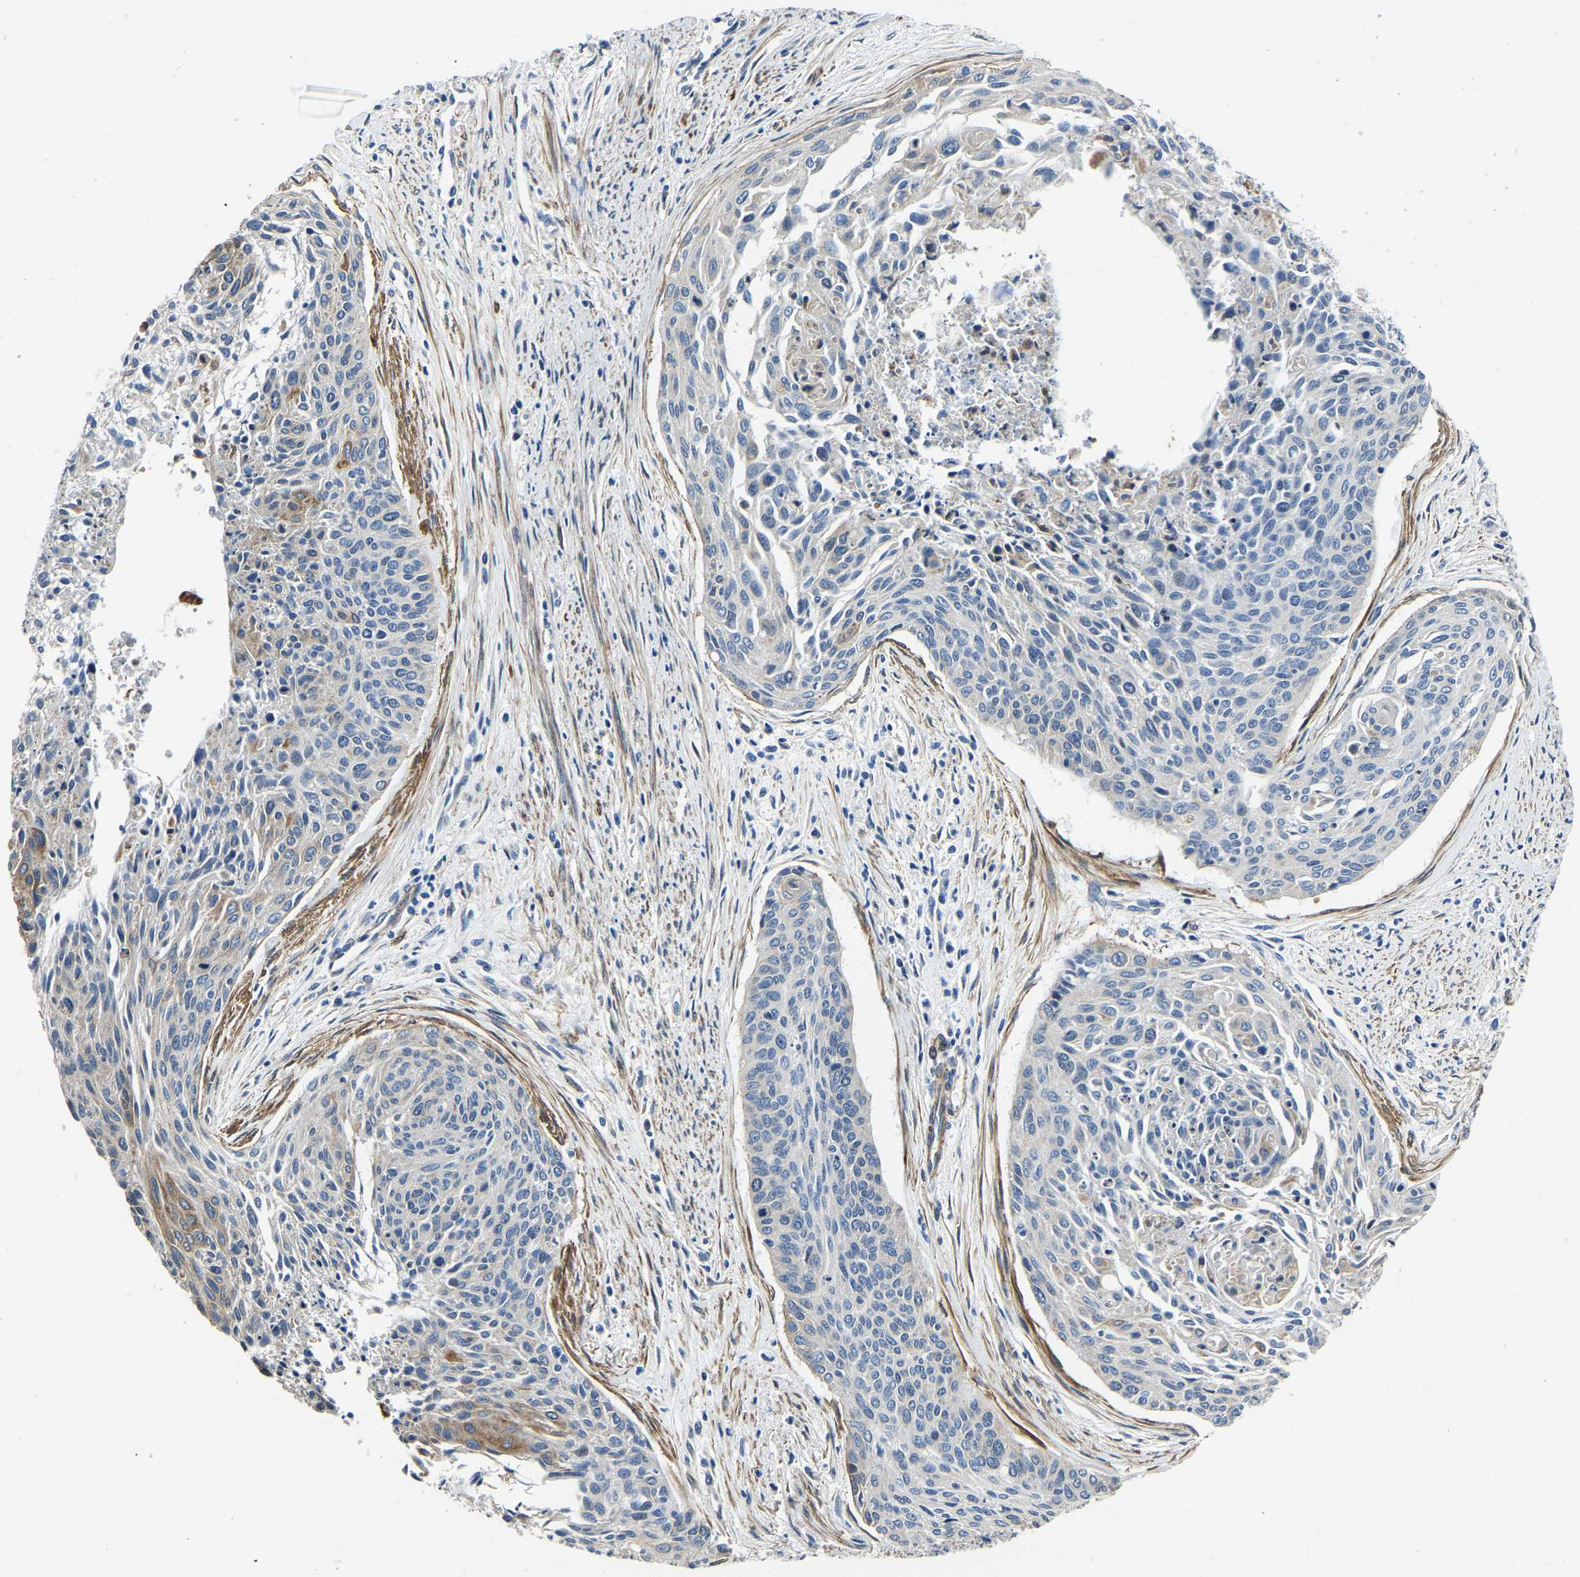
{"staining": {"intensity": "moderate", "quantity": "<25%", "location": "cytoplasmic/membranous"}, "tissue": "cervical cancer", "cell_type": "Tumor cells", "image_type": "cancer", "snomed": [{"axis": "morphology", "description": "Squamous cell carcinoma, NOS"}, {"axis": "topography", "description": "Cervix"}], "caption": "Immunohistochemical staining of squamous cell carcinoma (cervical) reveals low levels of moderate cytoplasmic/membranous positivity in about <25% of tumor cells. The staining is performed using DAB brown chromogen to label protein expression. The nuclei are counter-stained blue using hematoxylin.", "gene": "KCTD17", "patient": {"sex": "female", "age": 55}}